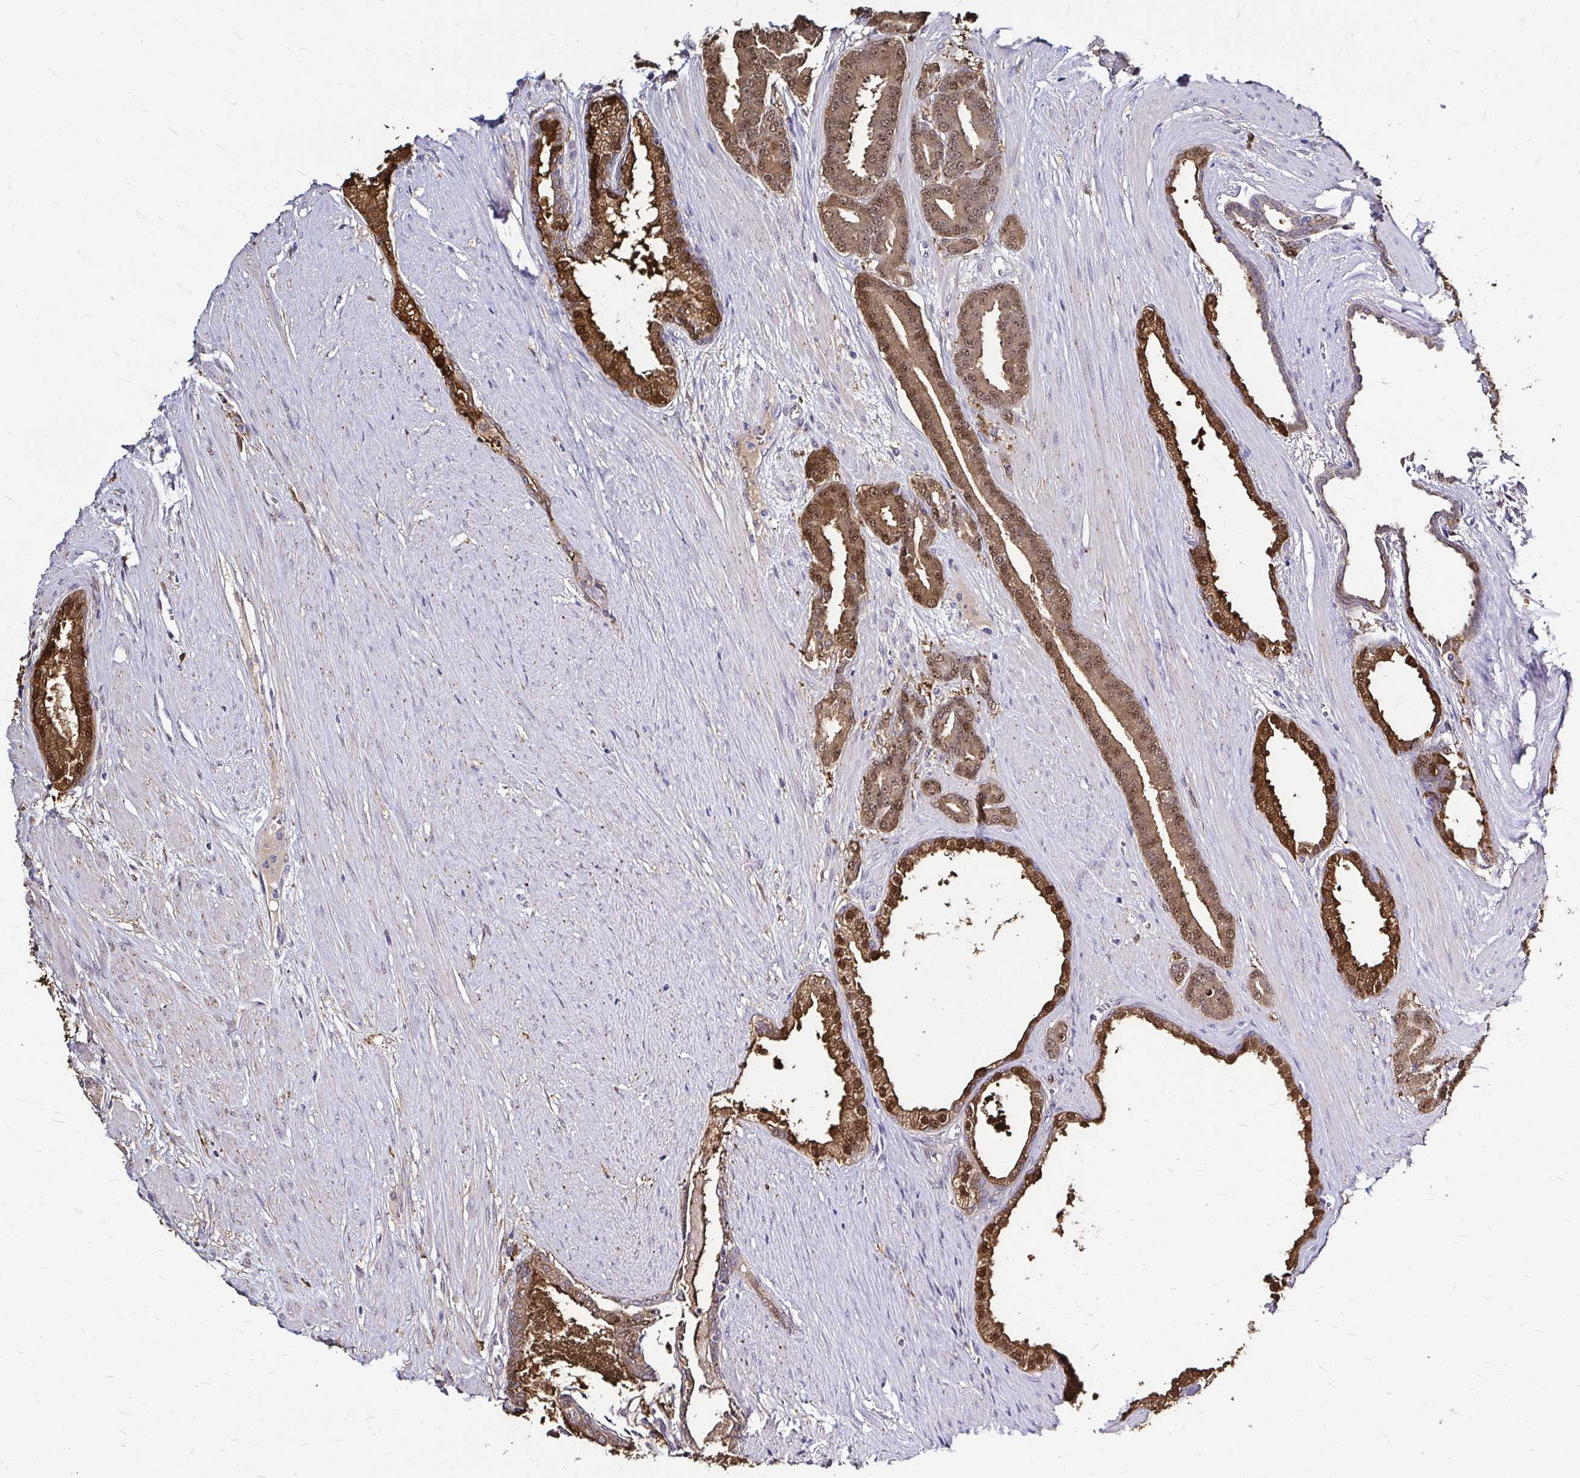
{"staining": {"intensity": "moderate", "quantity": ">75%", "location": "cytoplasmic/membranous,nuclear"}, "tissue": "prostate cancer", "cell_type": "Tumor cells", "image_type": "cancer", "snomed": [{"axis": "morphology", "description": "Adenocarcinoma, High grade"}, {"axis": "topography", "description": "Prostate"}], "caption": "Moderate cytoplasmic/membranous and nuclear expression for a protein is present in approximately >75% of tumor cells of prostate cancer using immunohistochemistry.", "gene": "IDH1", "patient": {"sex": "male", "age": 60}}